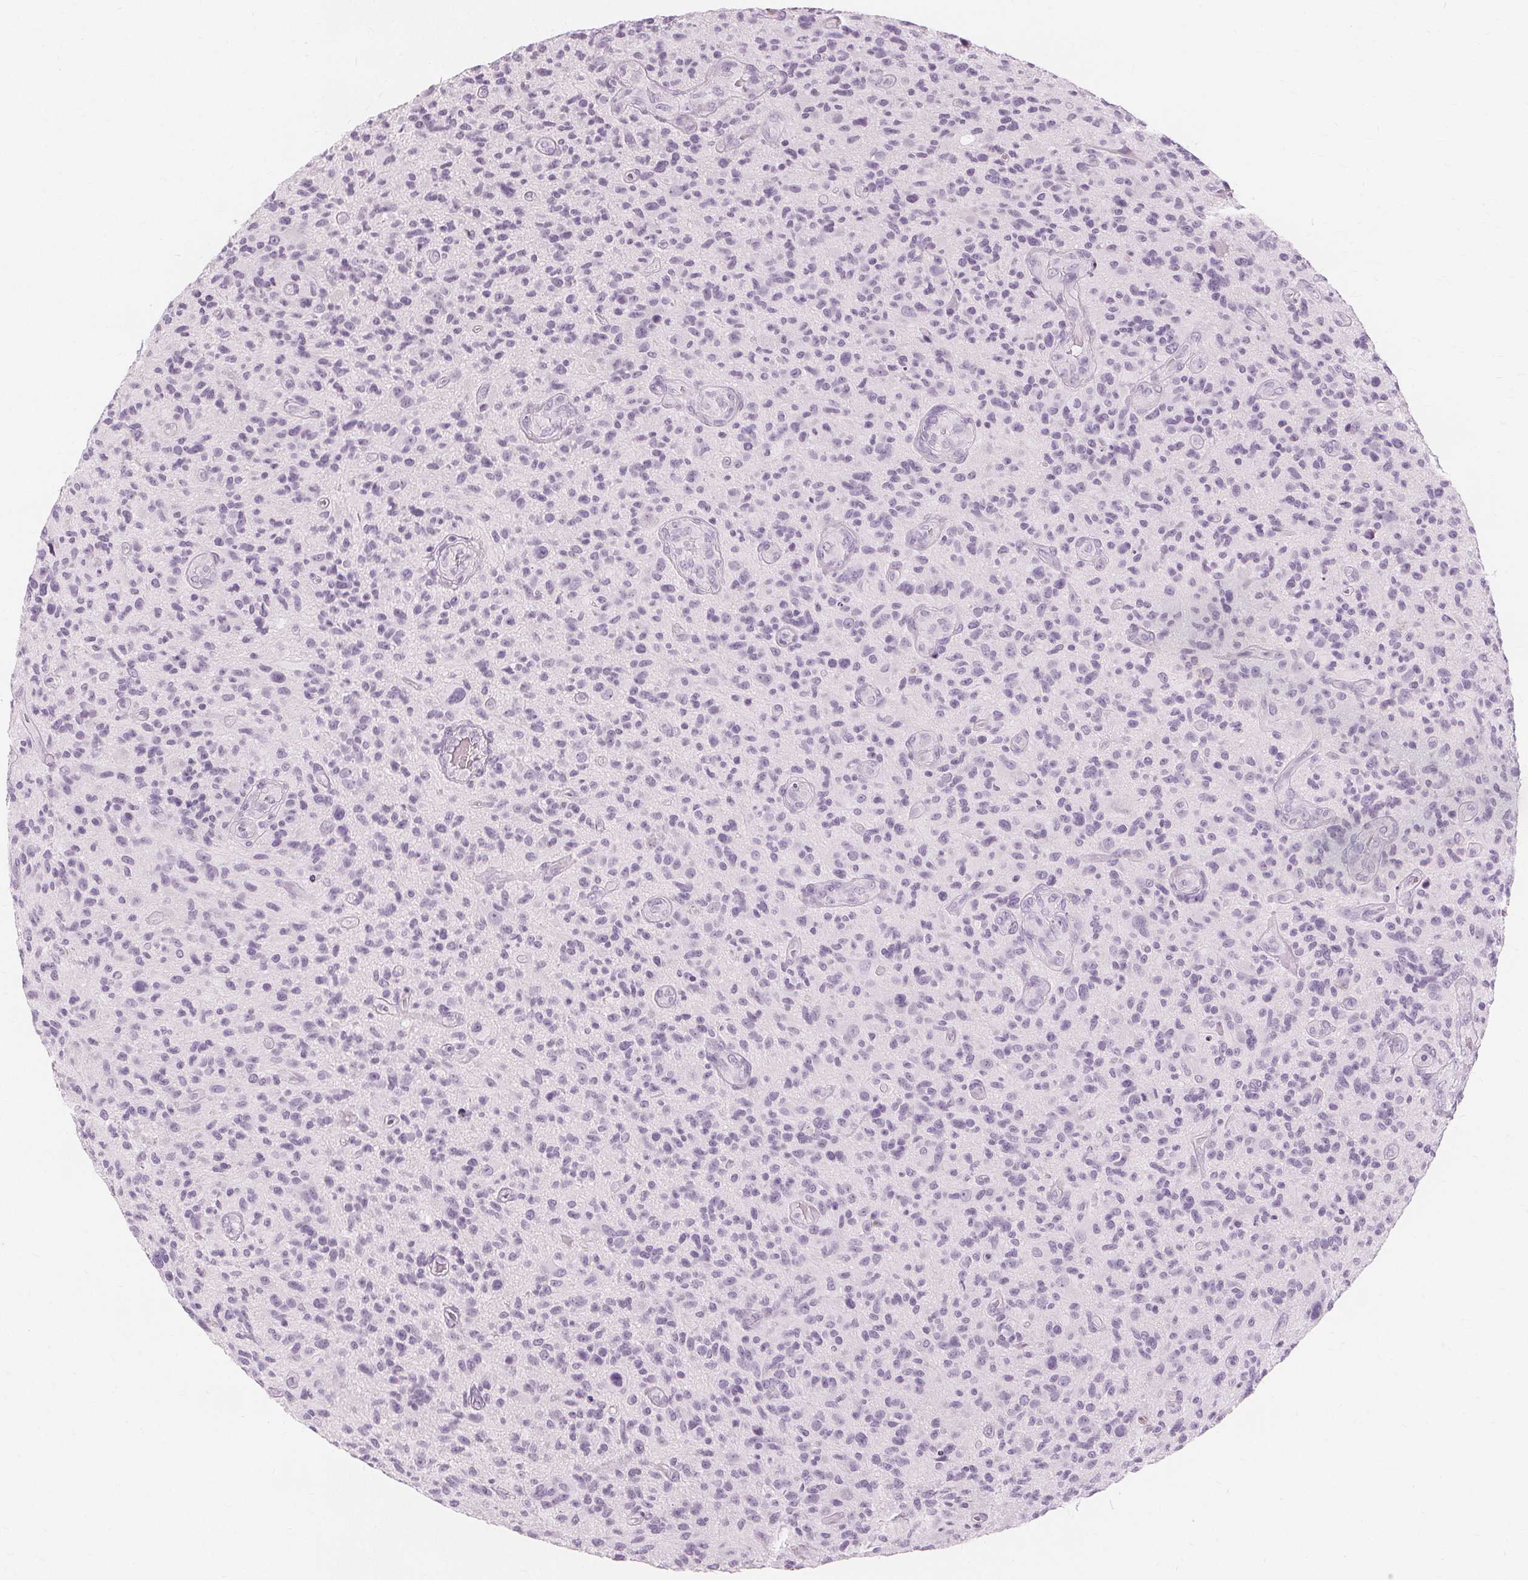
{"staining": {"intensity": "negative", "quantity": "none", "location": "none"}, "tissue": "glioma", "cell_type": "Tumor cells", "image_type": "cancer", "snomed": [{"axis": "morphology", "description": "Glioma, malignant, High grade"}, {"axis": "topography", "description": "Brain"}], "caption": "This is a histopathology image of immunohistochemistry (IHC) staining of glioma, which shows no positivity in tumor cells.", "gene": "TFF1", "patient": {"sex": "male", "age": 47}}